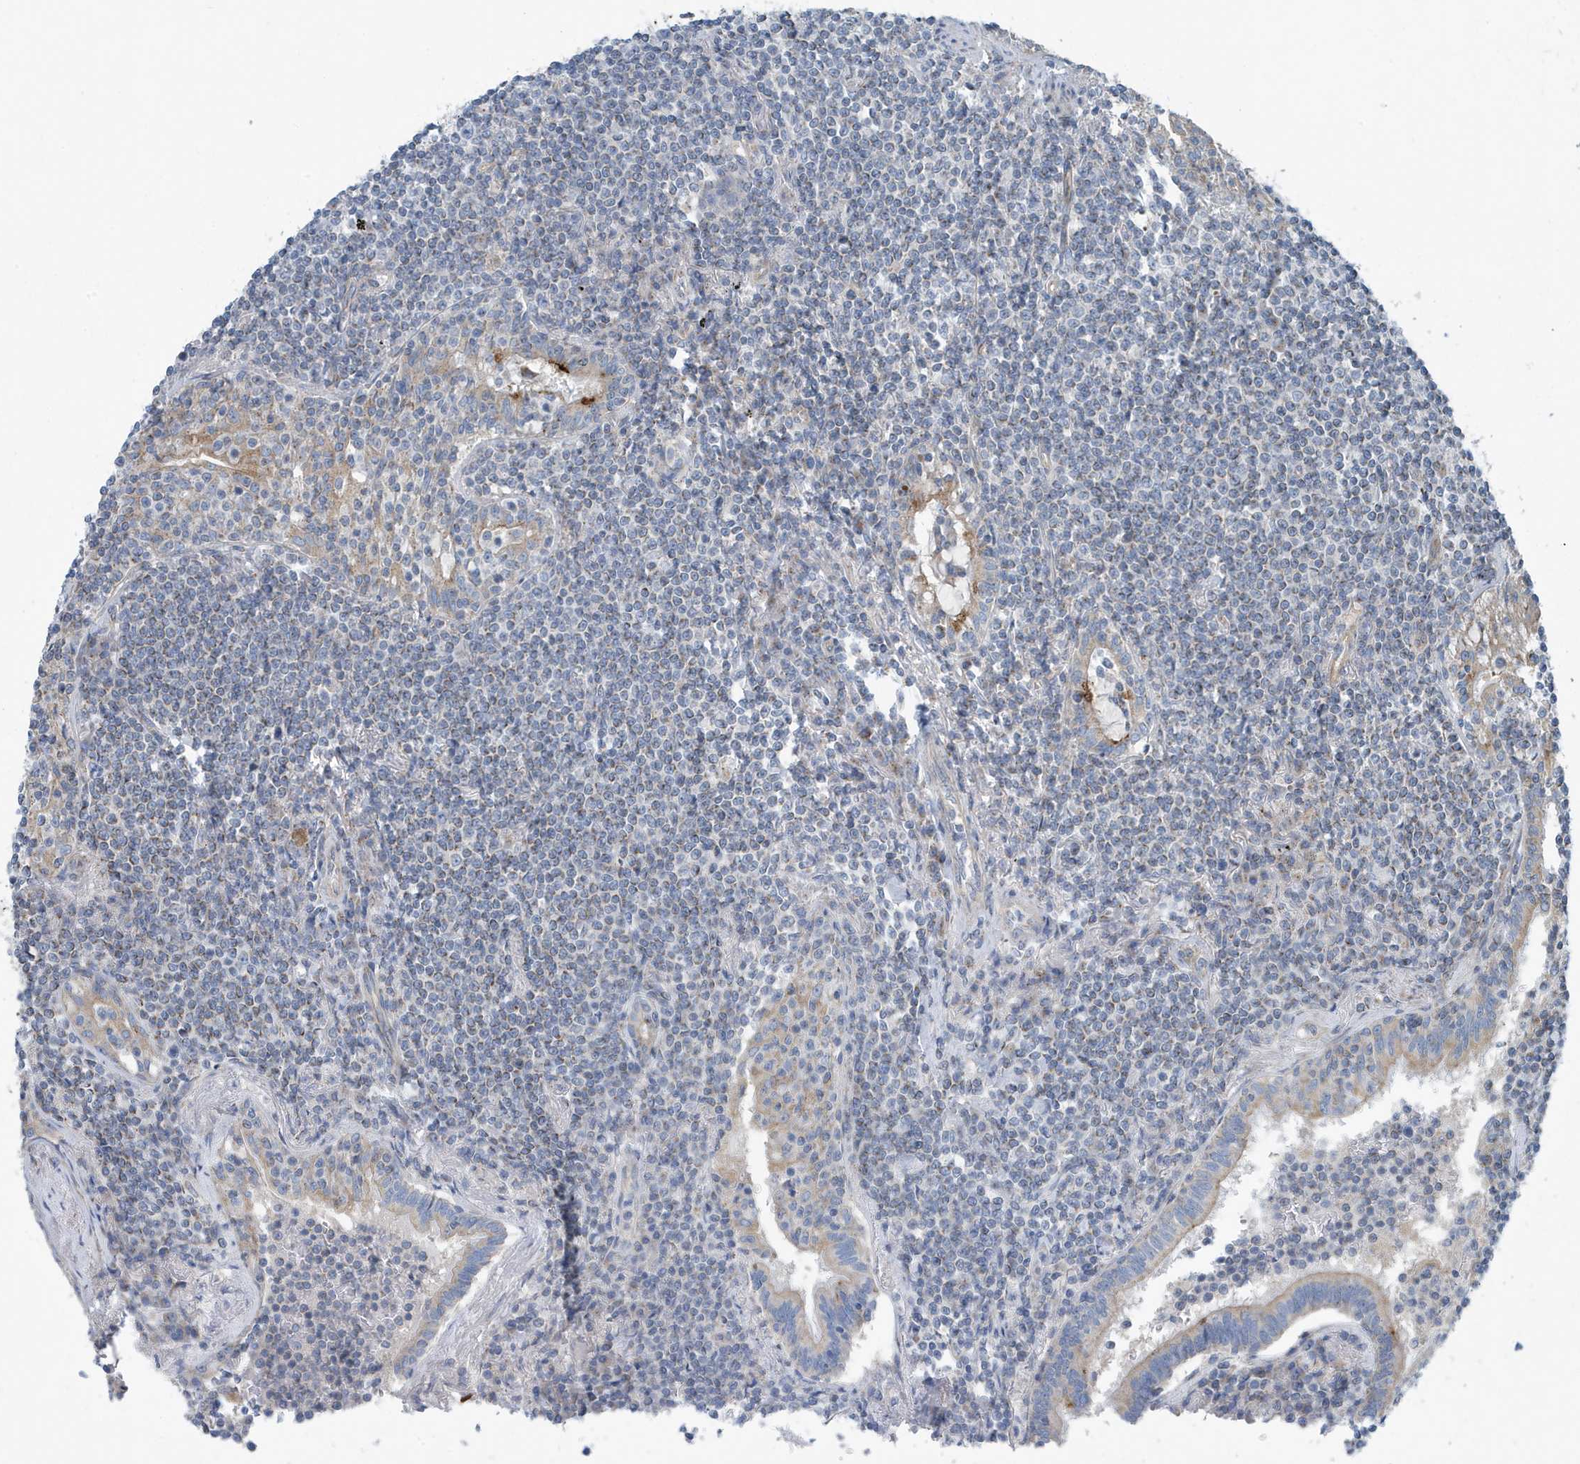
{"staining": {"intensity": "negative", "quantity": "none", "location": "none"}, "tissue": "lymphoma", "cell_type": "Tumor cells", "image_type": "cancer", "snomed": [{"axis": "morphology", "description": "Malignant lymphoma, non-Hodgkin's type, Low grade"}, {"axis": "topography", "description": "Lung"}], "caption": "Immunohistochemistry (IHC) micrograph of neoplastic tissue: human malignant lymphoma, non-Hodgkin's type (low-grade) stained with DAB (3,3'-diaminobenzidine) shows no significant protein positivity in tumor cells.", "gene": "PPM1M", "patient": {"sex": "female", "age": 71}}